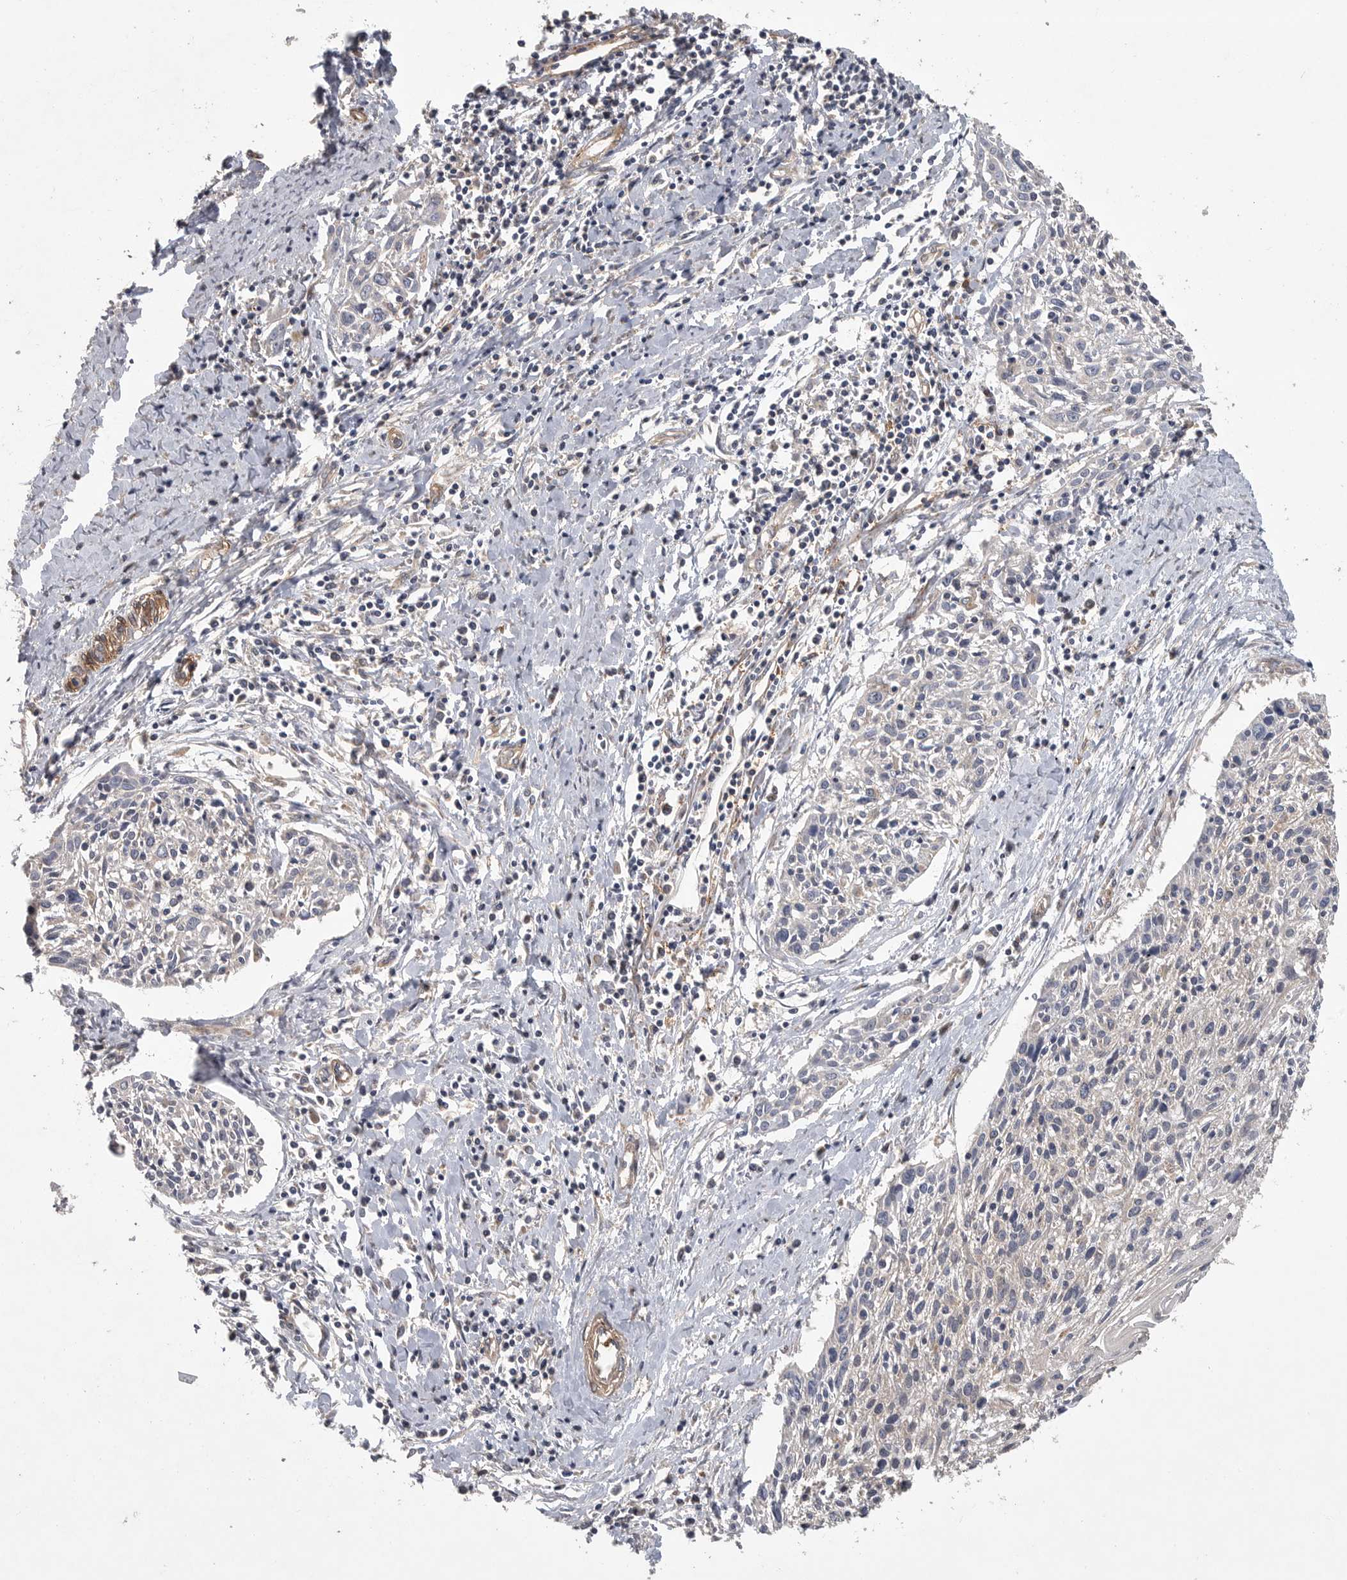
{"staining": {"intensity": "negative", "quantity": "none", "location": "none"}, "tissue": "cervical cancer", "cell_type": "Tumor cells", "image_type": "cancer", "snomed": [{"axis": "morphology", "description": "Squamous cell carcinoma, NOS"}, {"axis": "topography", "description": "Cervix"}], "caption": "Cervical squamous cell carcinoma was stained to show a protein in brown. There is no significant expression in tumor cells. (DAB (3,3'-diaminobenzidine) immunohistochemistry, high magnification).", "gene": "OXR1", "patient": {"sex": "female", "age": 51}}